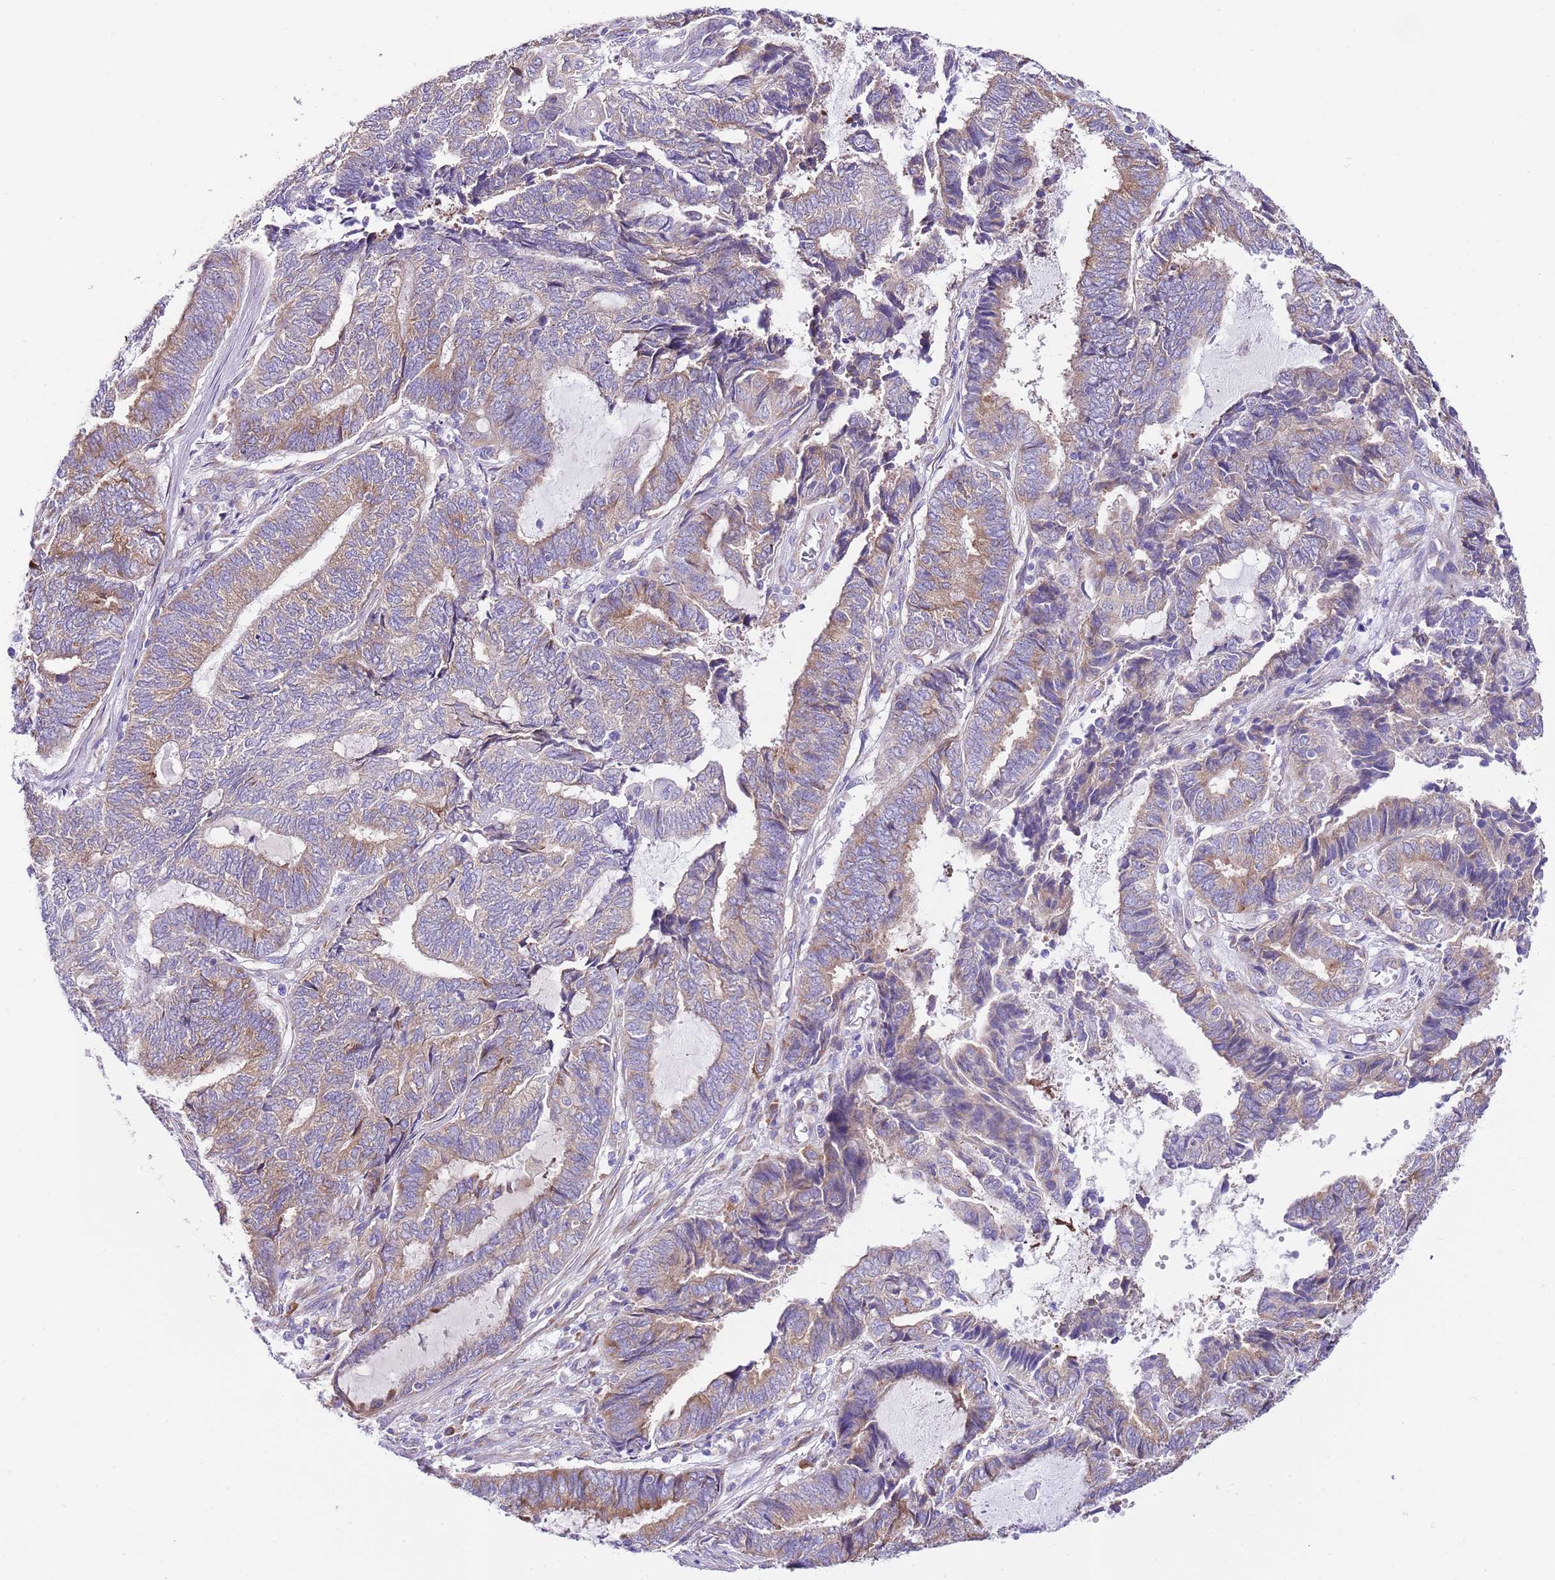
{"staining": {"intensity": "moderate", "quantity": "25%-75%", "location": "cytoplasmic/membranous"}, "tissue": "endometrial cancer", "cell_type": "Tumor cells", "image_type": "cancer", "snomed": [{"axis": "morphology", "description": "Adenocarcinoma, NOS"}, {"axis": "topography", "description": "Uterus"}, {"axis": "topography", "description": "Endometrium"}], "caption": "Immunohistochemical staining of human endometrial cancer (adenocarcinoma) shows moderate cytoplasmic/membranous protein staining in approximately 25%-75% of tumor cells.", "gene": "RPS10", "patient": {"sex": "female", "age": 70}}